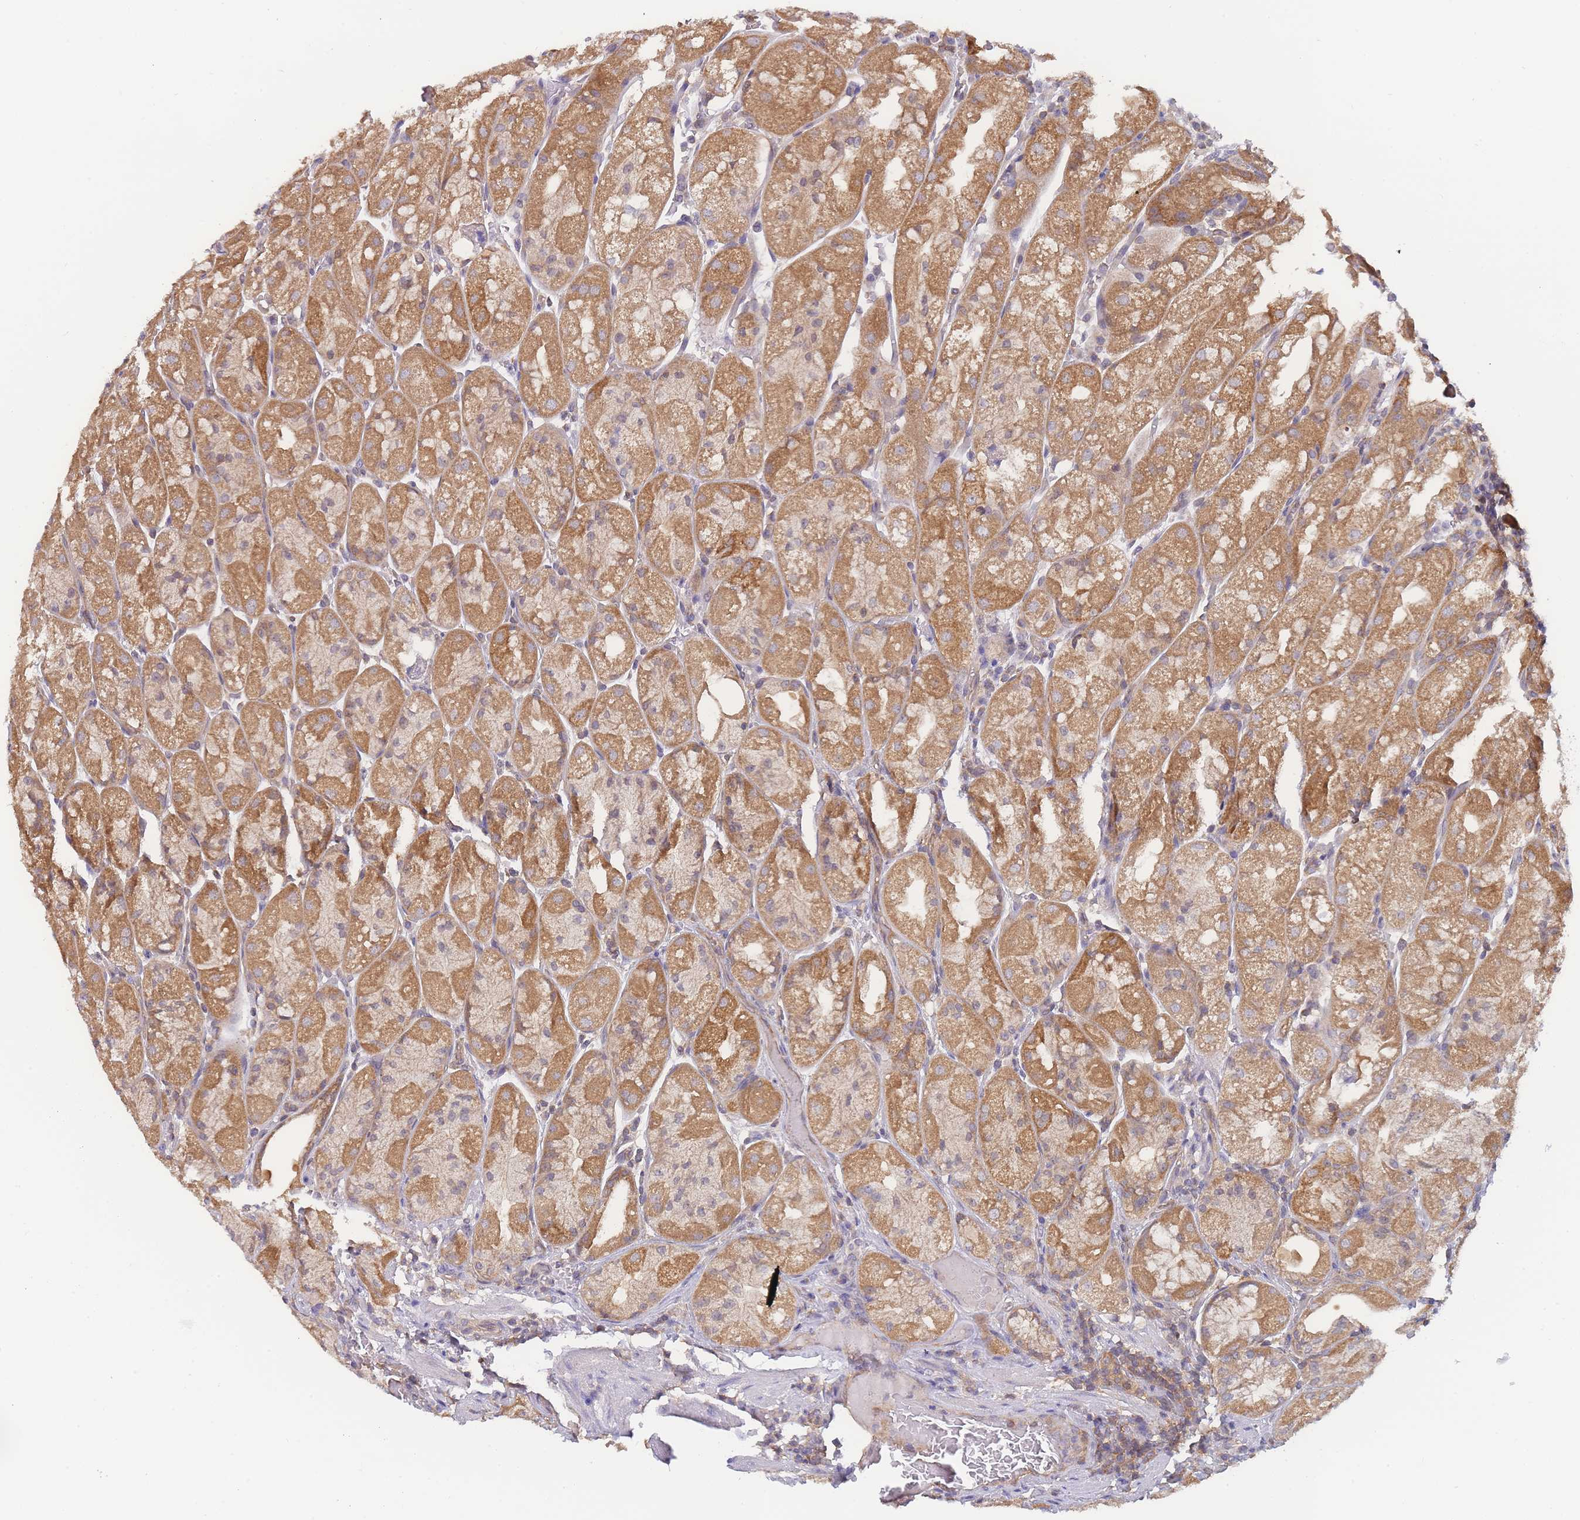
{"staining": {"intensity": "moderate", "quantity": ">75%", "location": "cytoplasmic/membranous"}, "tissue": "stomach", "cell_type": "Glandular cells", "image_type": "normal", "snomed": [{"axis": "morphology", "description": "Normal tissue, NOS"}, {"axis": "topography", "description": "Stomach, upper"}], "caption": "Glandular cells display moderate cytoplasmic/membranous positivity in approximately >75% of cells in normal stomach.", "gene": "MRPS18B", "patient": {"sex": "male", "age": 52}}